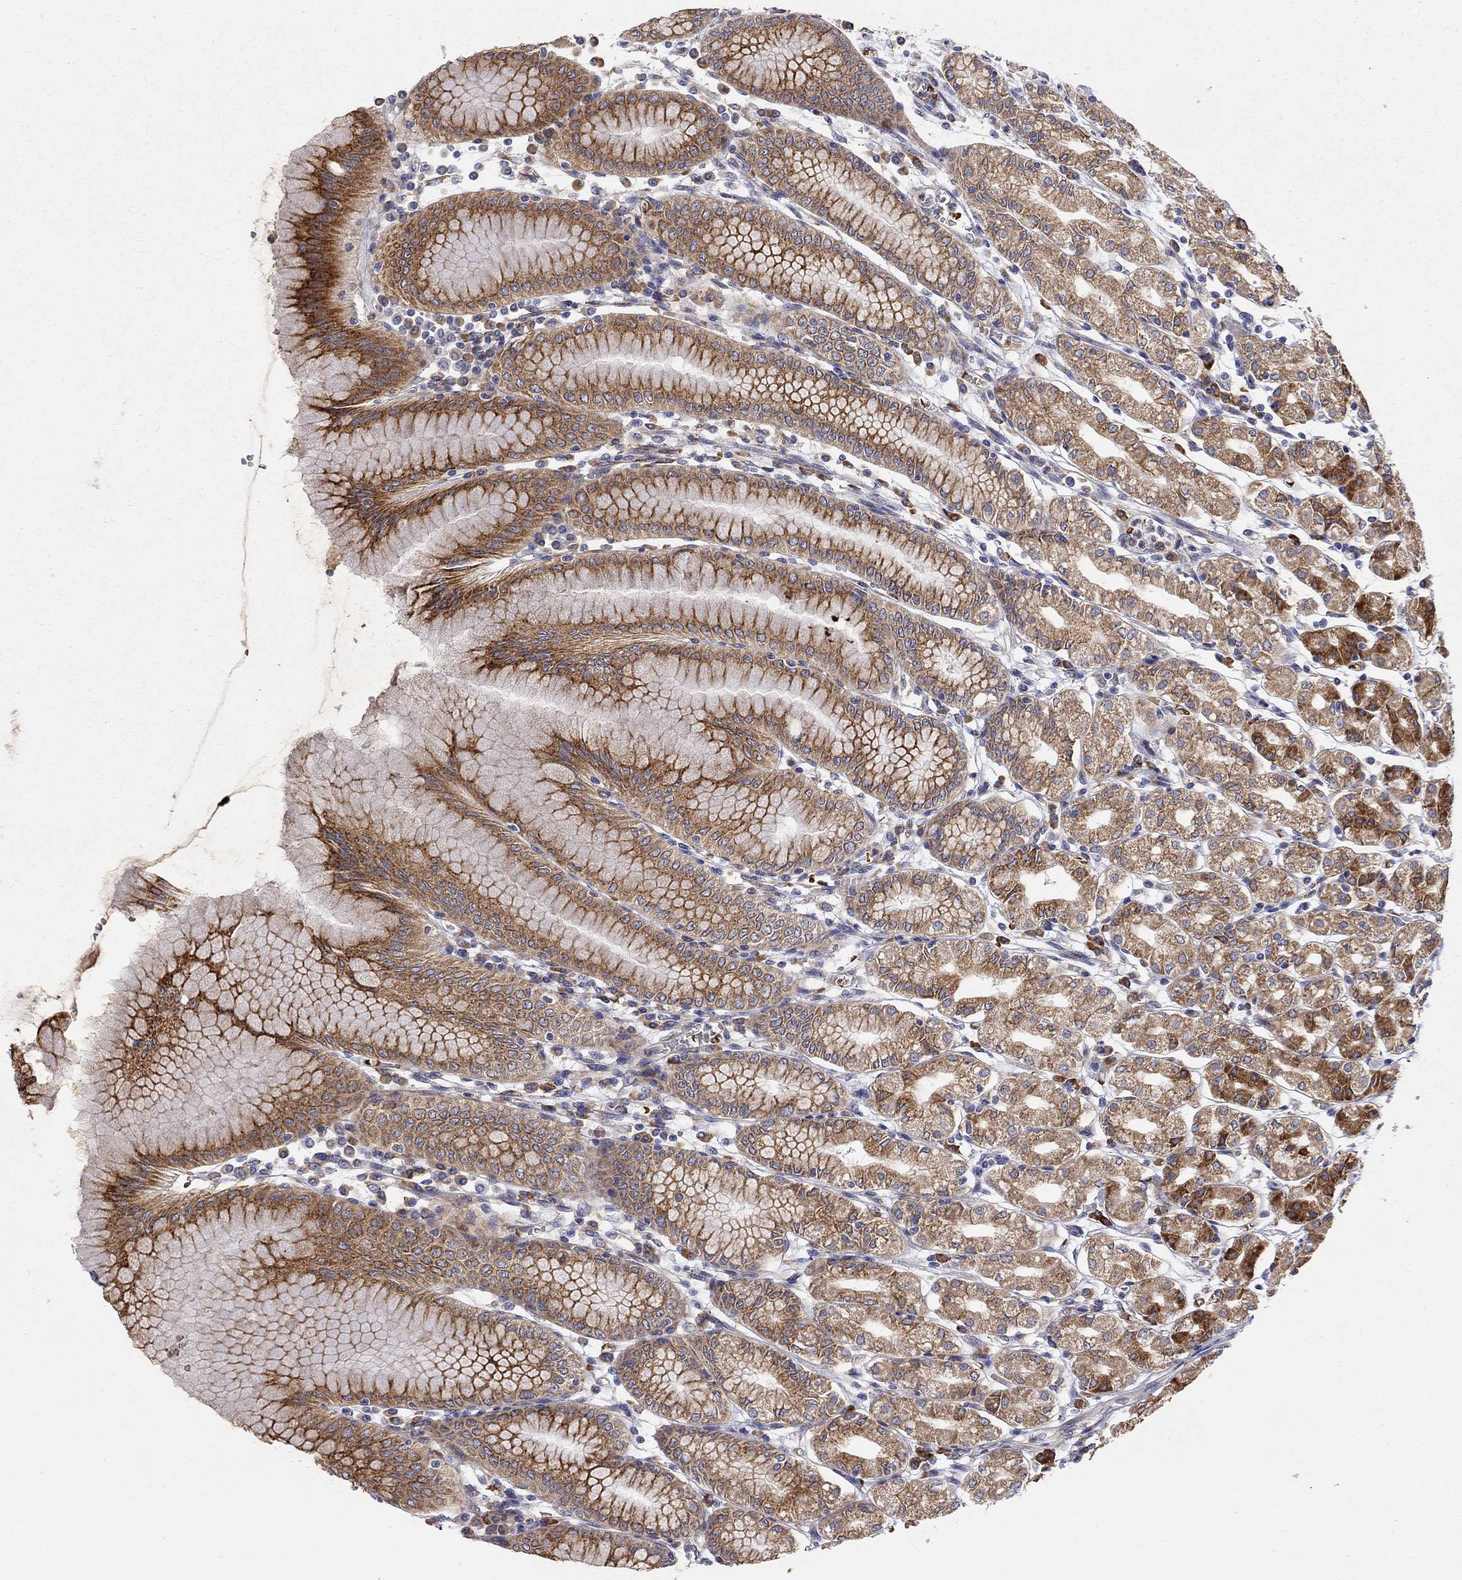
{"staining": {"intensity": "strong", "quantity": "25%-75%", "location": "cytoplasmic/membranous"}, "tissue": "stomach", "cell_type": "Glandular cells", "image_type": "normal", "snomed": [{"axis": "morphology", "description": "Normal tissue, NOS"}, {"axis": "topography", "description": "Skeletal muscle"}, {"axis": "topography", "description": "Stomach"}], "caption": "This histopathology image demonstrates benign stomach stained with immunohistochemistry (IHC) to label a protein in brown. The cytoplasmic/membranous of glandular cells show strong positivity for the protein. Nuclei are counter-stained blue.", "gene": "CASTOR1", "patient": {"sex": "female", "age": 57}}